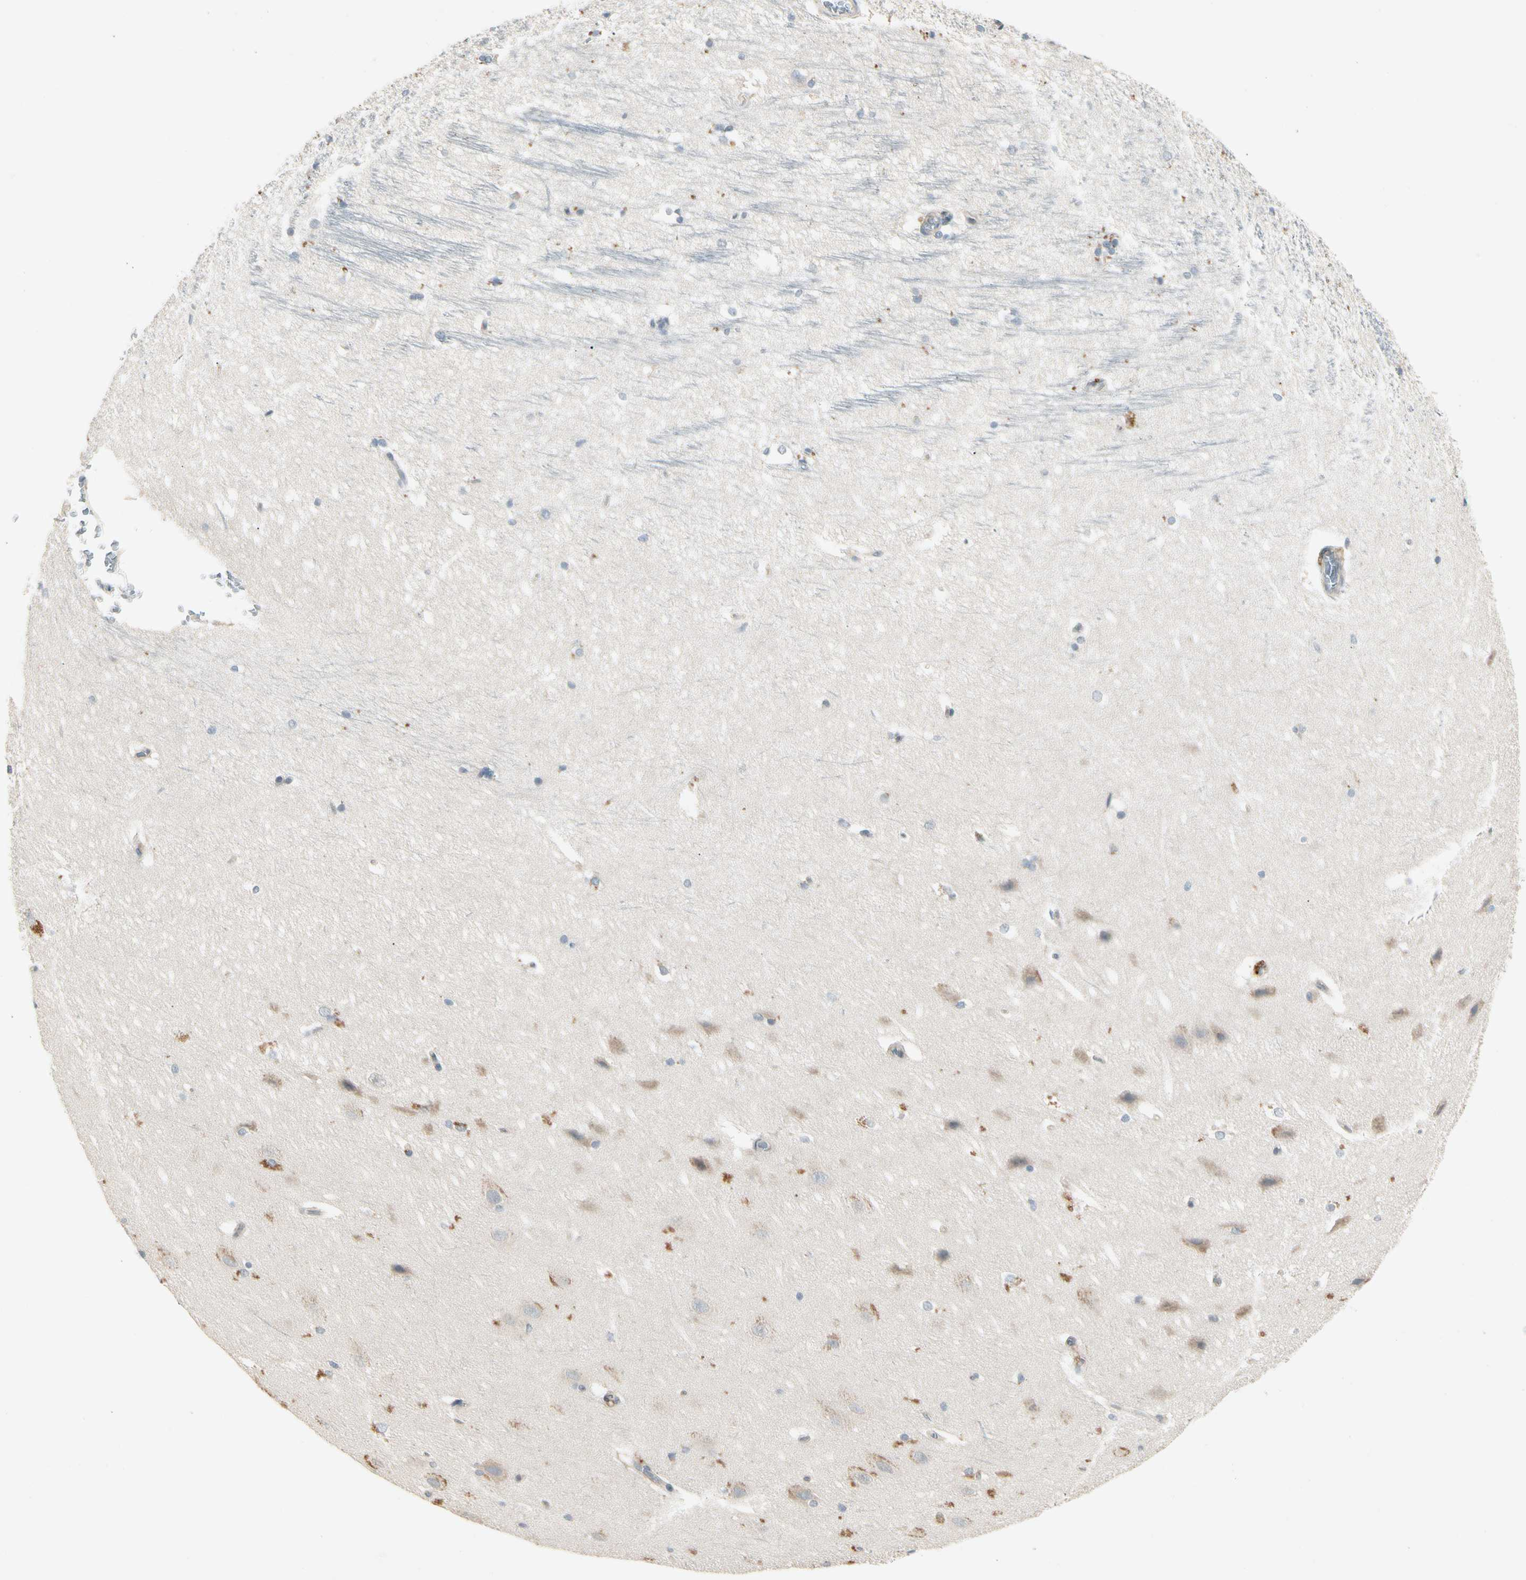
{"staining": {"intensity": "weak", "quantity": "<25%", "location": "cytoplasmic/membranous"}, "tissue": "hippocampus", "cell_type": "Glial cells", "image_type": "normal", "snomed": [{"axis": "morphology", "description": "Normal tissue, NOS"}, {"axis": "topography", "description": "Hippocampus"}], "caption": "An image of hippocampus stained for a protein displays no brown staining in glial cells. (DAB immunohistochemistry with hematoxylin counter stain).", "gene": "IL1R1", "patient": {"sex": "female", "age": 19}}